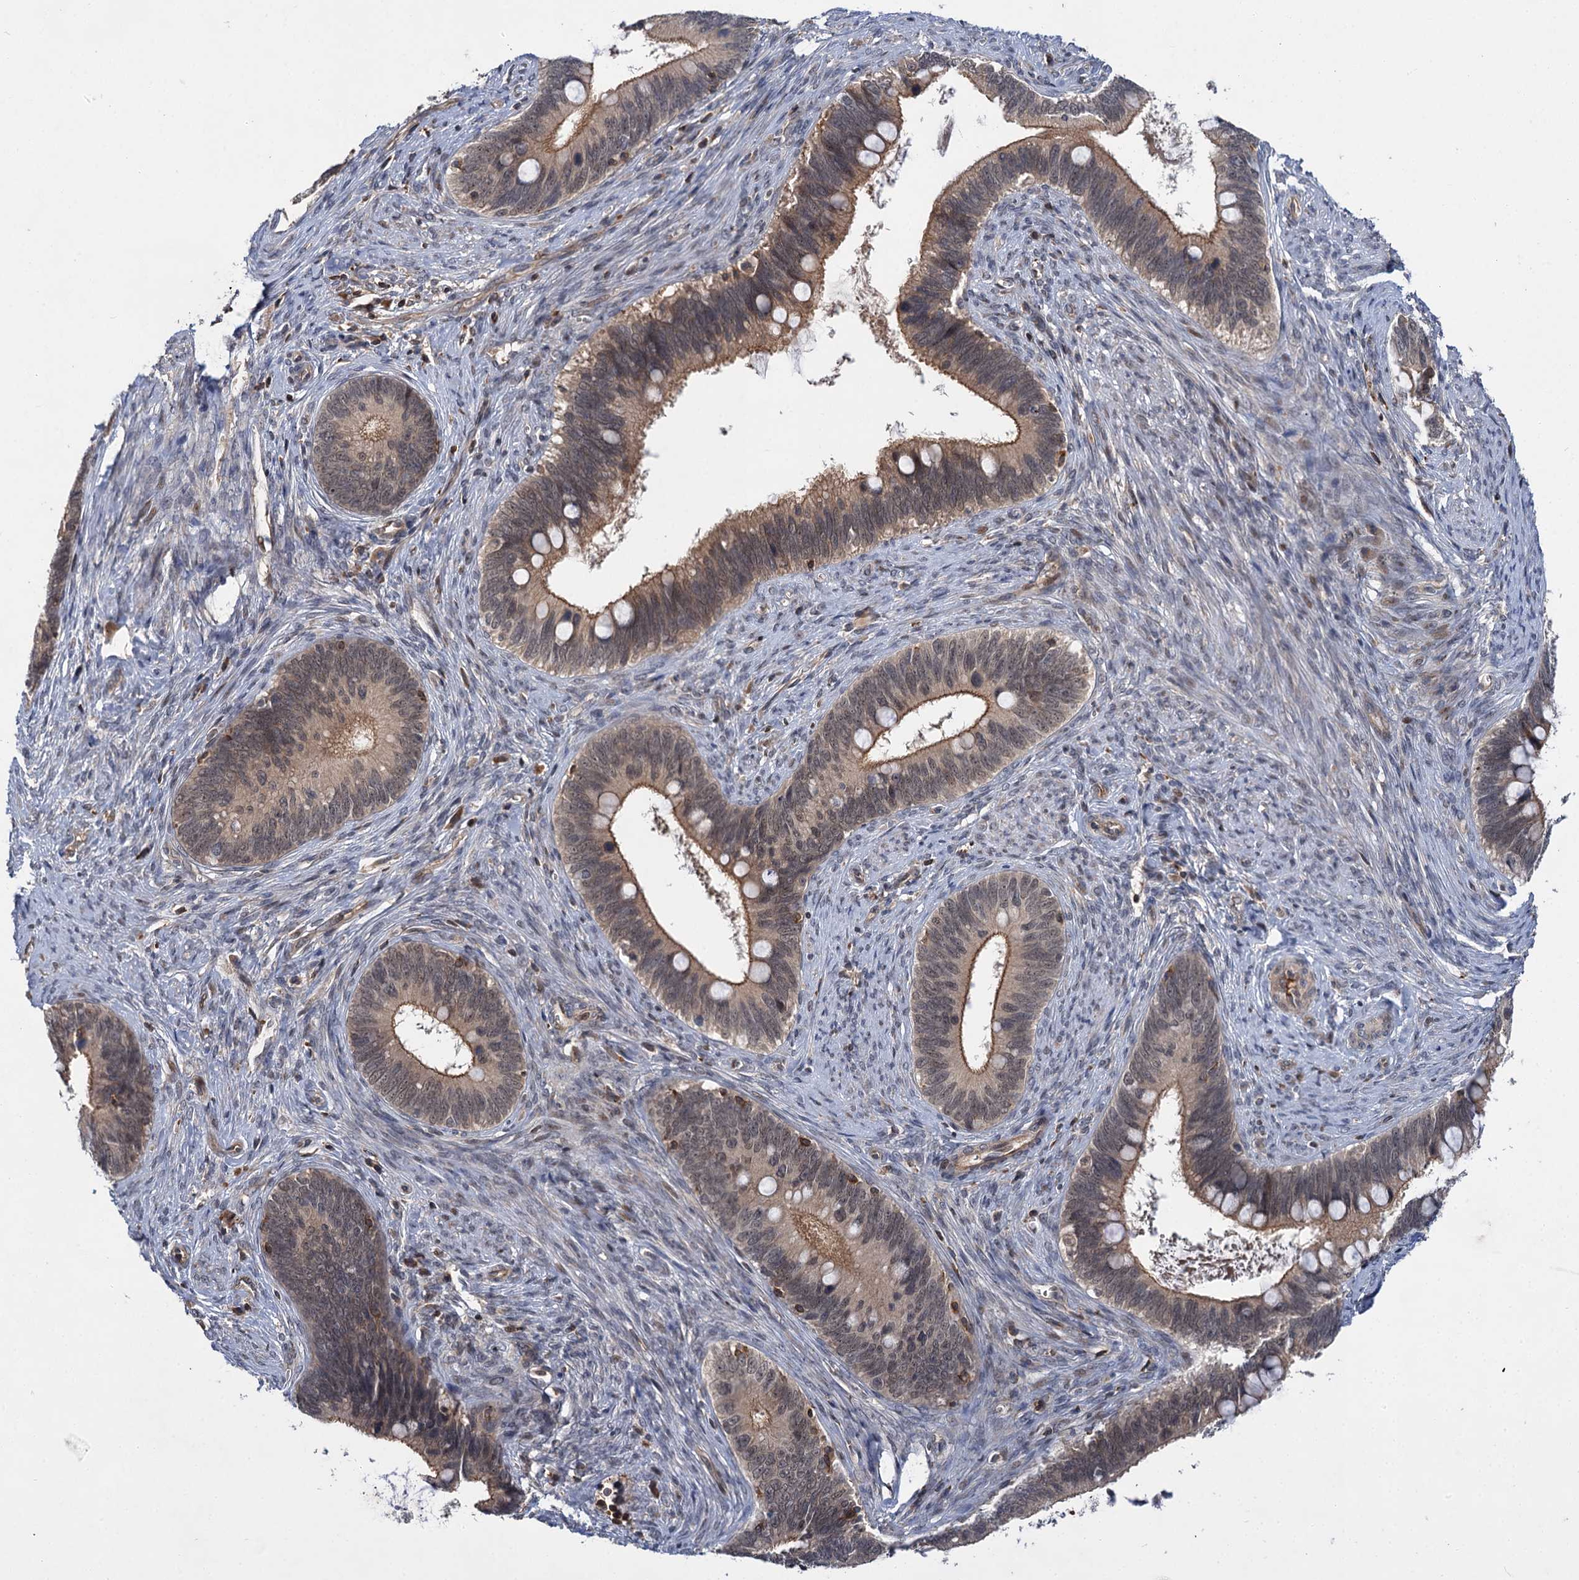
{"staining": {"intensity": "moderate", "quantity": ">75%", "location": "cytoplasmic/membranous,nuclear"}, "tissue": "cervical cancer", "cell_type": "Tumor cells", "image_type": "cancer", "snomed": [{"axis": "morphology", "description": "Adenocarcinoma, NOS"}, {"axis": "topography", "description": "Cervix"}], "caption": "Cervical cancer stained for a protein (brown) reveals moderate cytoplasmic/membranous and nuclear positive positivity in approximately >75% of tumor cells.", "gene": "ABLIM1", "patient": {"sex": "female", "age": 42}}